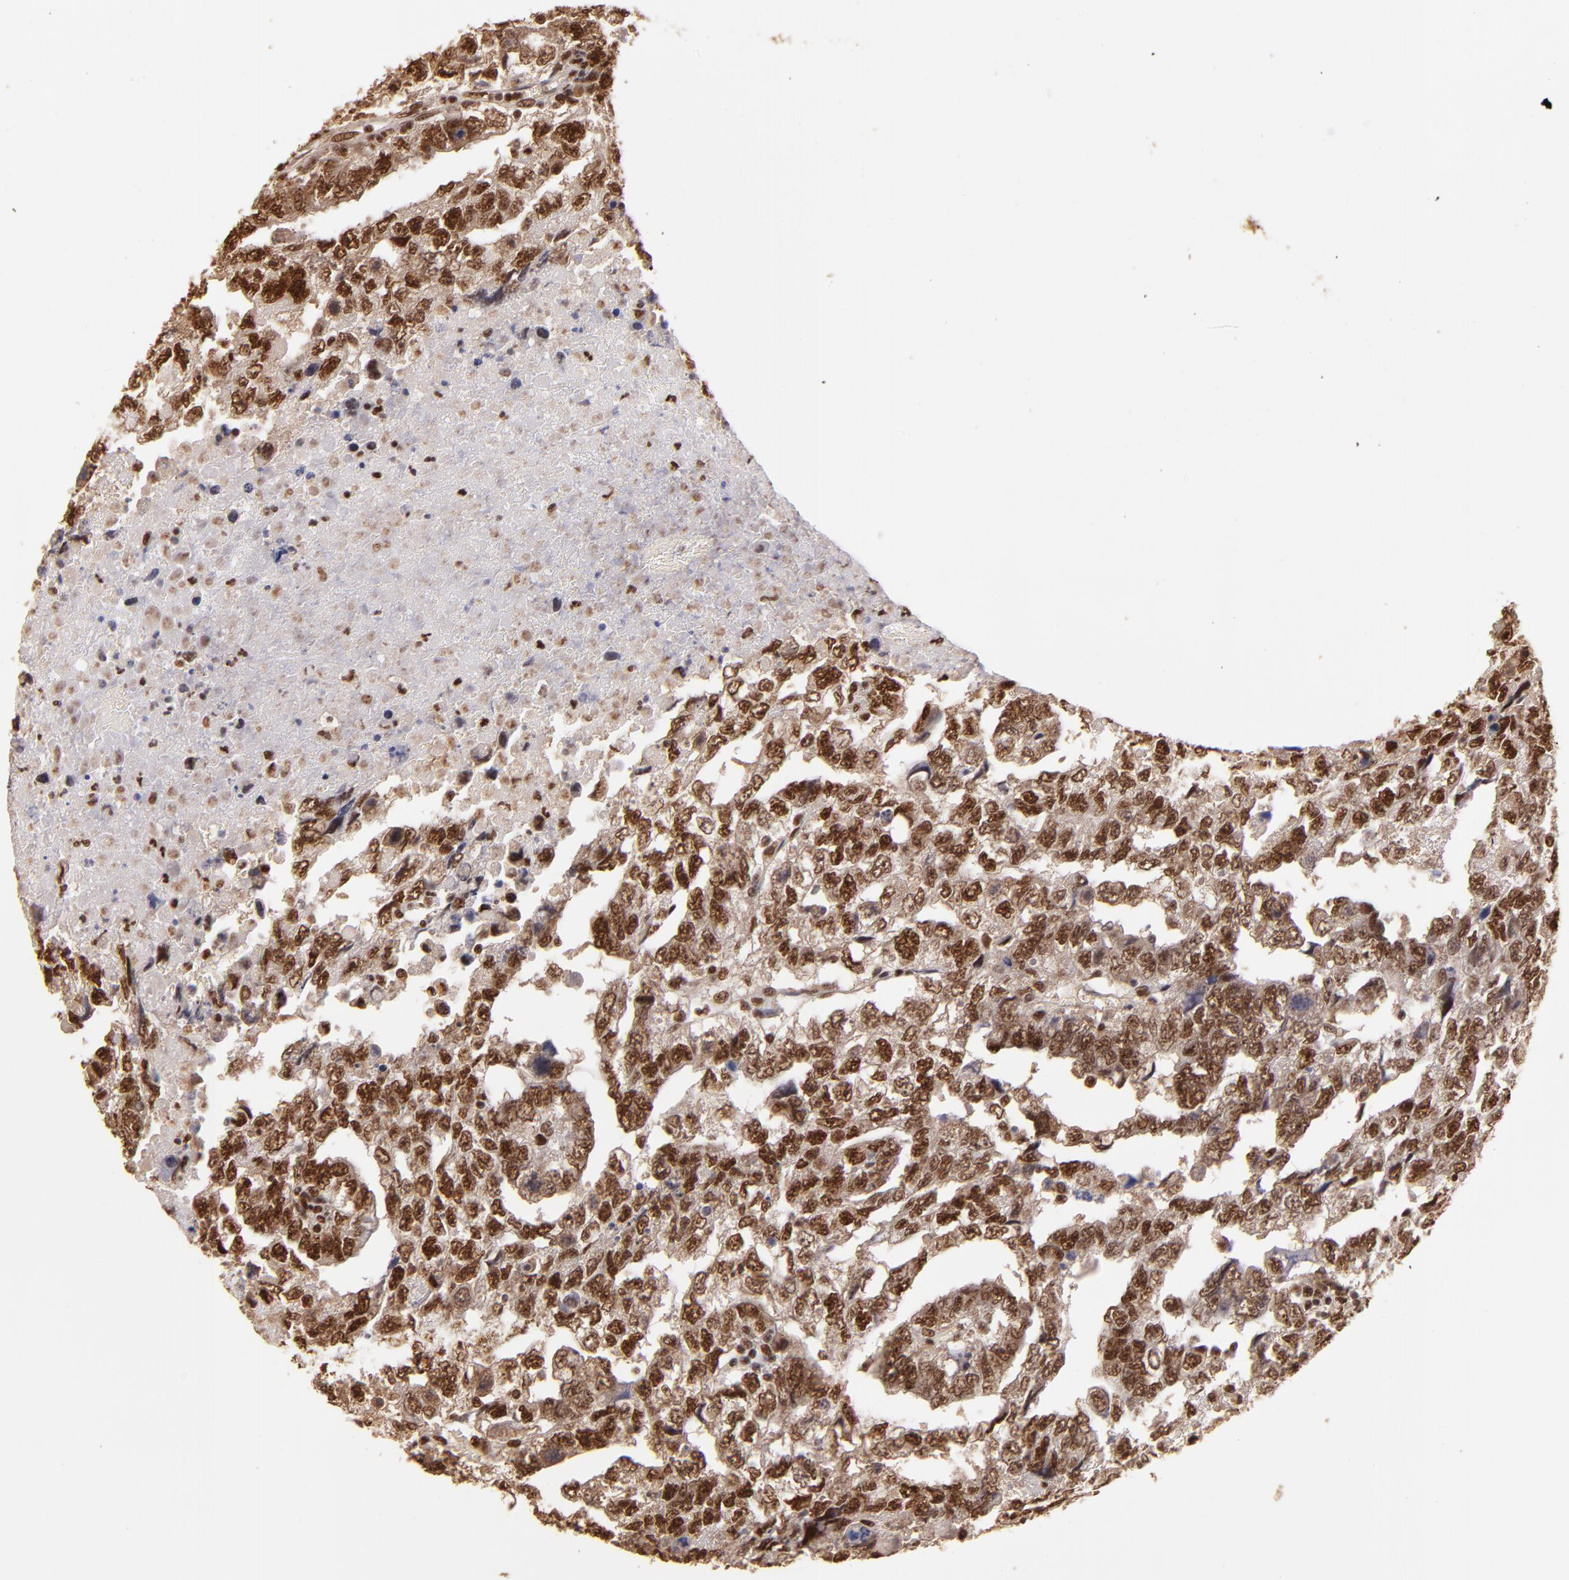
{"staining": {"intensity": "strong", "quantity": ">75%", "location": "cytoplasmic/membranous,nuclear"}, "tissue": "testis cancer", "cell_type": "Tumor cells", "image_type": "cancer", "snomed": [{"axis": "morphology", "description": "Carcinoma, Embryonal, NOS"}, {"axis": "topography", "description": "Testis"}], "caption": "Protein expression analysis of human embryonal carcinoma (testis) reveals strong cytoplasmic/membranous and nuclear positivity in about >75% of tumor cells.", "gene": "SP1", "patient": {"sex": "male", "age": 36}}